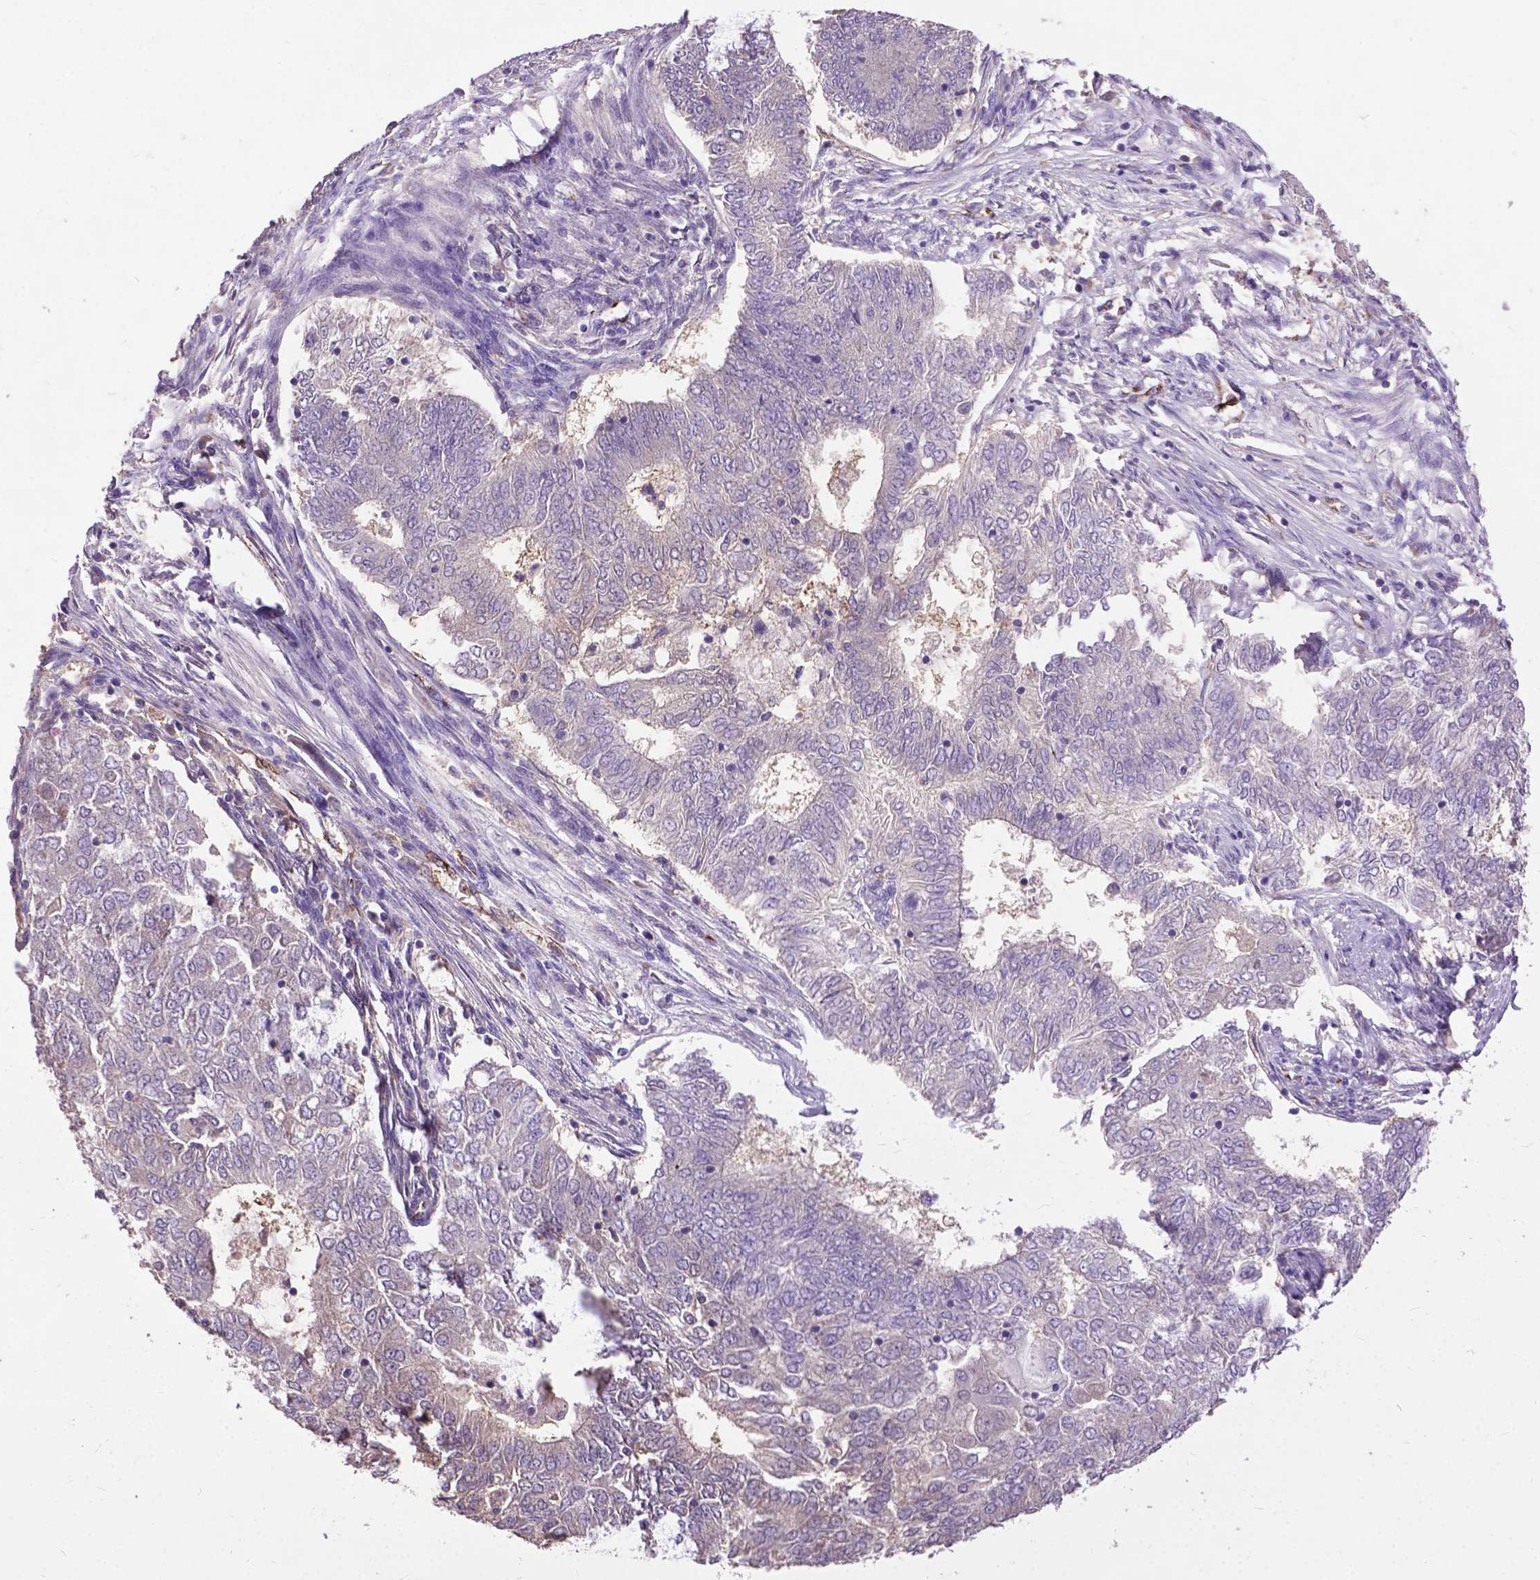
{"staining": {"intensity": "negative", "quantity": "none", "location": "none"}, "tissue": "endometrial cancer", "cell_type": "Tumor cells", "image_type": "cancer", "snomed": [{"axis": "morphology", "description": "Adenocarcinoma, NOS"}, {"axis": "topography", "description": "Endometrium"}], "caption": "High power microscopy histopathology image of an immunohistochemistry (IHC) histopathology image of endometrial adenocarcinoma, revealing no significant staining in tumor cells.", "gene": "ZNF337", "patient": {"sex": "female", "age": 62}}